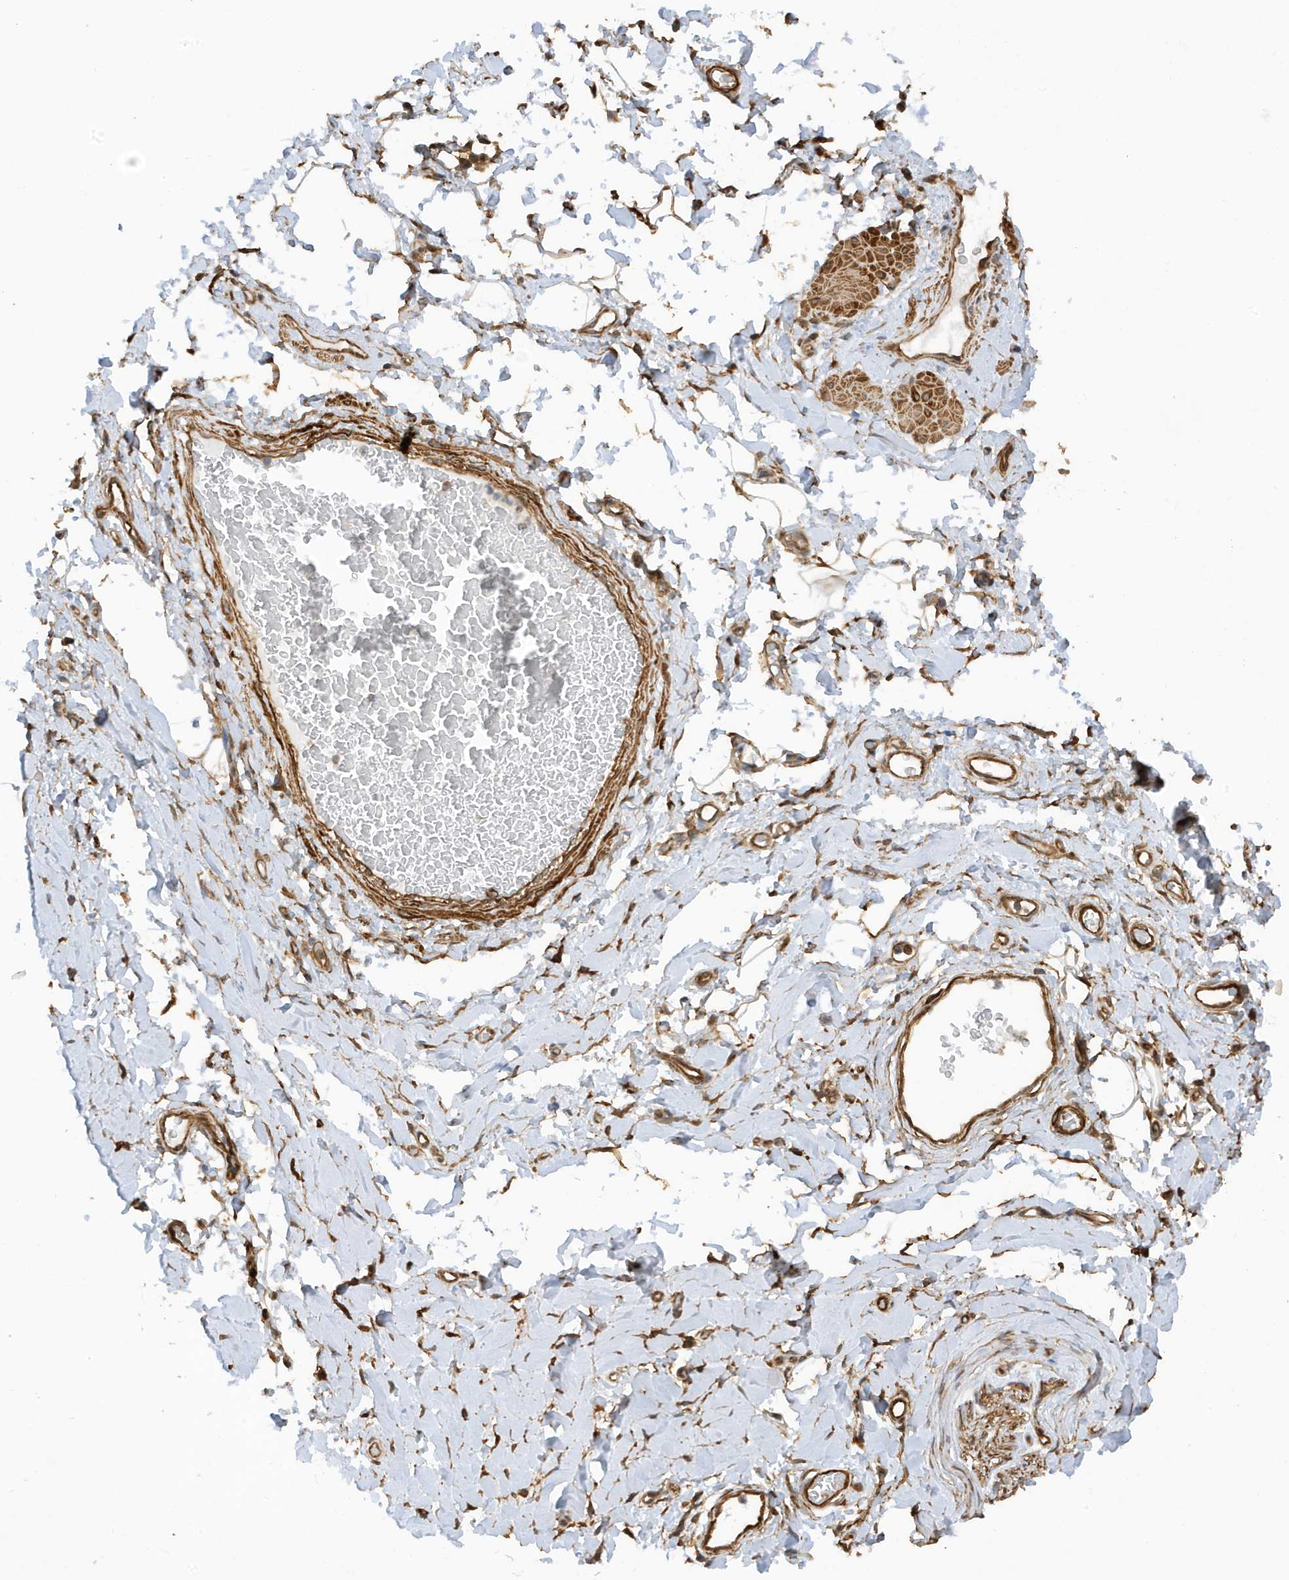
{"staining": {"intensity": "weak", "quantity": ">75%", "location": "cytoplasmic/membranous"}, "tissue": "adipose tissue", "cell_type": "Adipocytes", "image_type": "normal", "snomed": [{"axis": "morphology", "description": "Normal tissue, NOS"}, {"axis": "morphology", "description": "Adenocarcinoma, NOS"}, {"axis": "topography", "description": "Stomach, upper"}, {"axis": "topography", "description": "Peripheral nerve tissue"}], "caption": "Adipocytes display low levels of weak cytoplasmic/membranous positivity in approximately >75% of cells in normal human adipose tissue.", "gene": "CDC42EP3", "patient": {"sex": "male", "age": 62}}